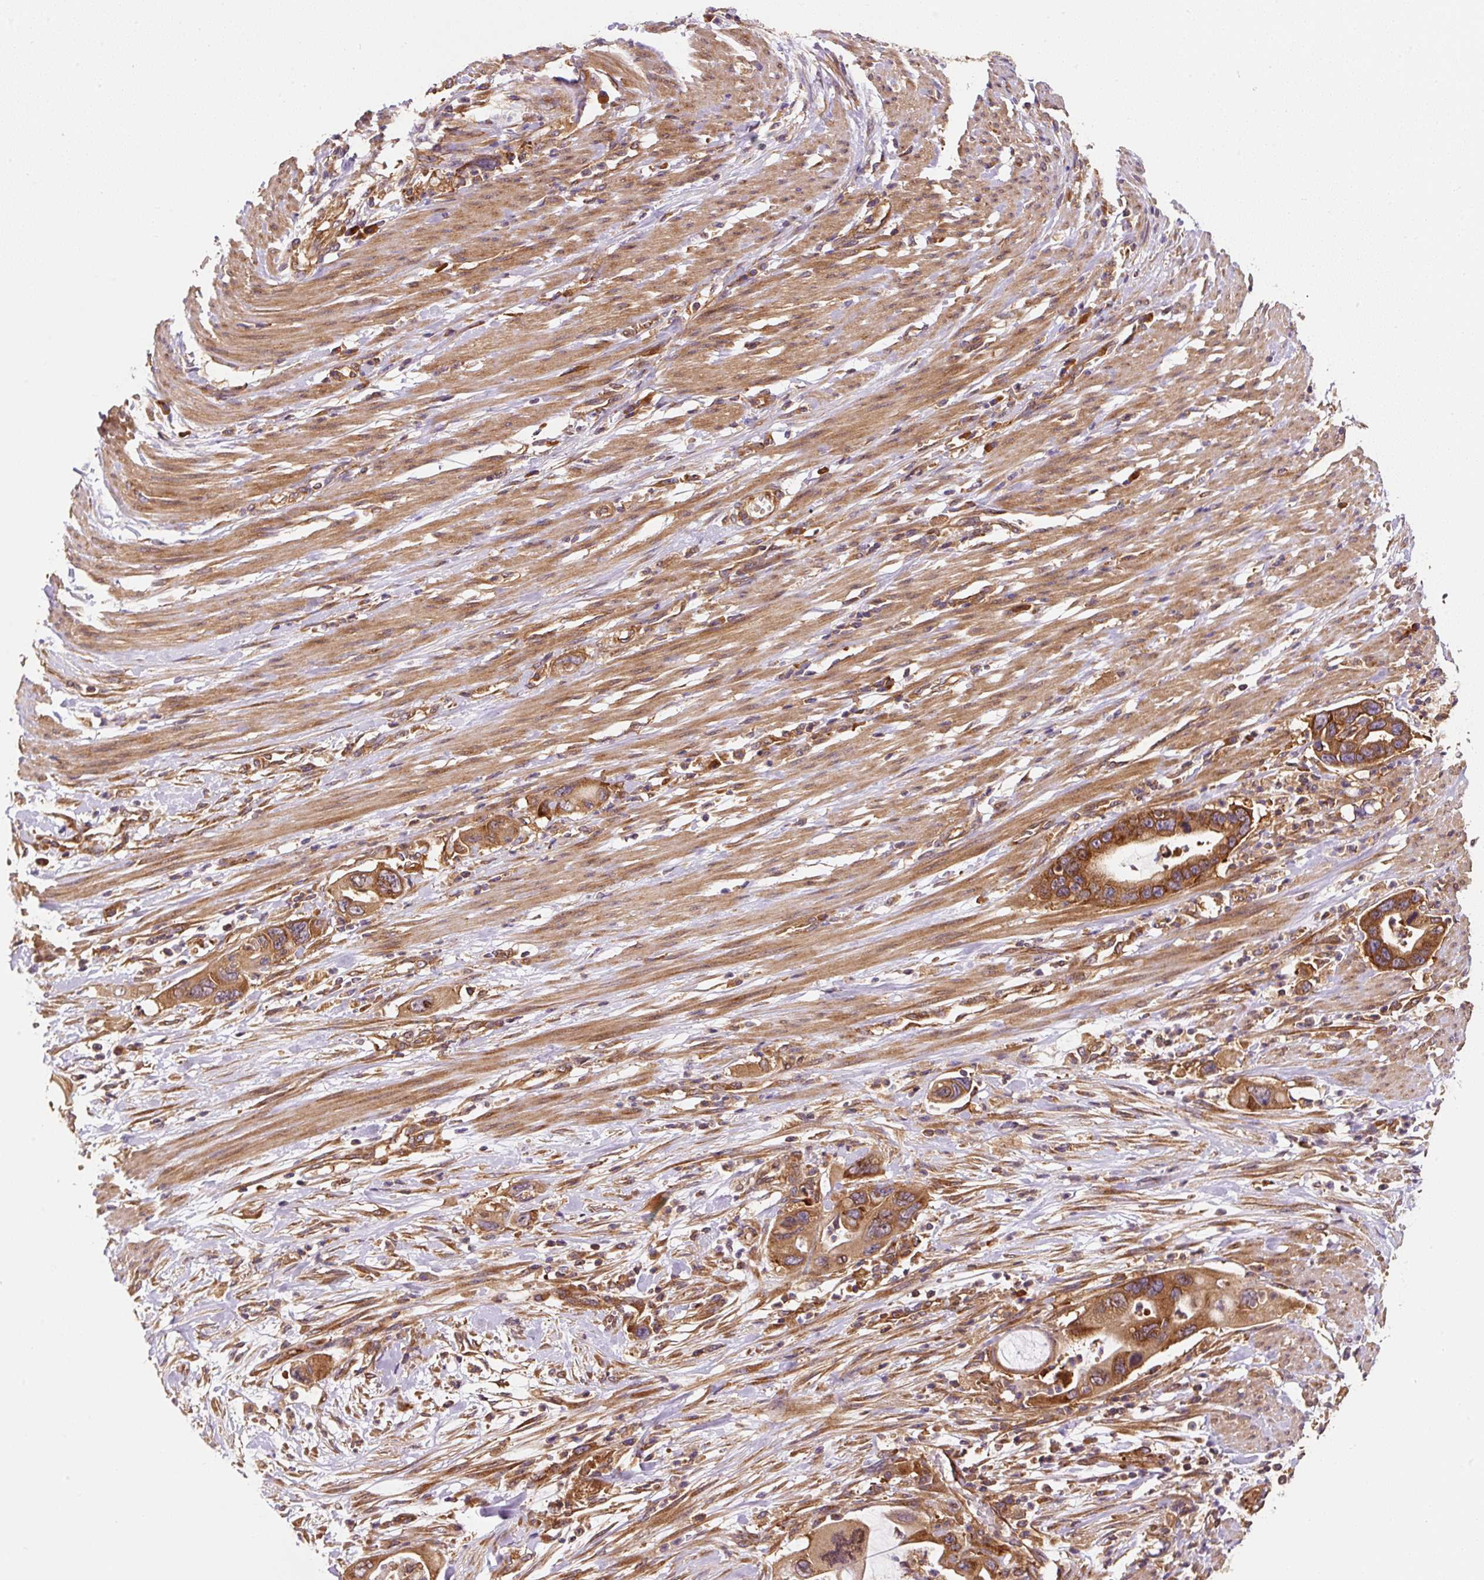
{"staining": {"intensity": "moderate", "quantity": ">75%", "location": "cytoplasmic/membranous"}, "tissue": "pancreatic cancer", "cell_type": "Tumor cells", "image_type": "cancer", "snomed": [{"axis": "morphology", "description": "Adenocarcinoma, NOS"}, {"axis": "topography", "description": "Pancreas"}], "caption": "Immunohistochemistry (IHC) staining of pancreatic cancer (adenocarcinoma), which demonstrates medium levels of moderate cytoplasmic/membranous positivity in approximately >75% of tumor cells indicating moderate cytoplasmic/membranous protein staining. The staining was performed using DAB (brown) for protein detection and nuclei were counterstained in hematoxylin (blue).", "gene": "EIF2S2", "patient": {"sex": "female", "age": 71}}